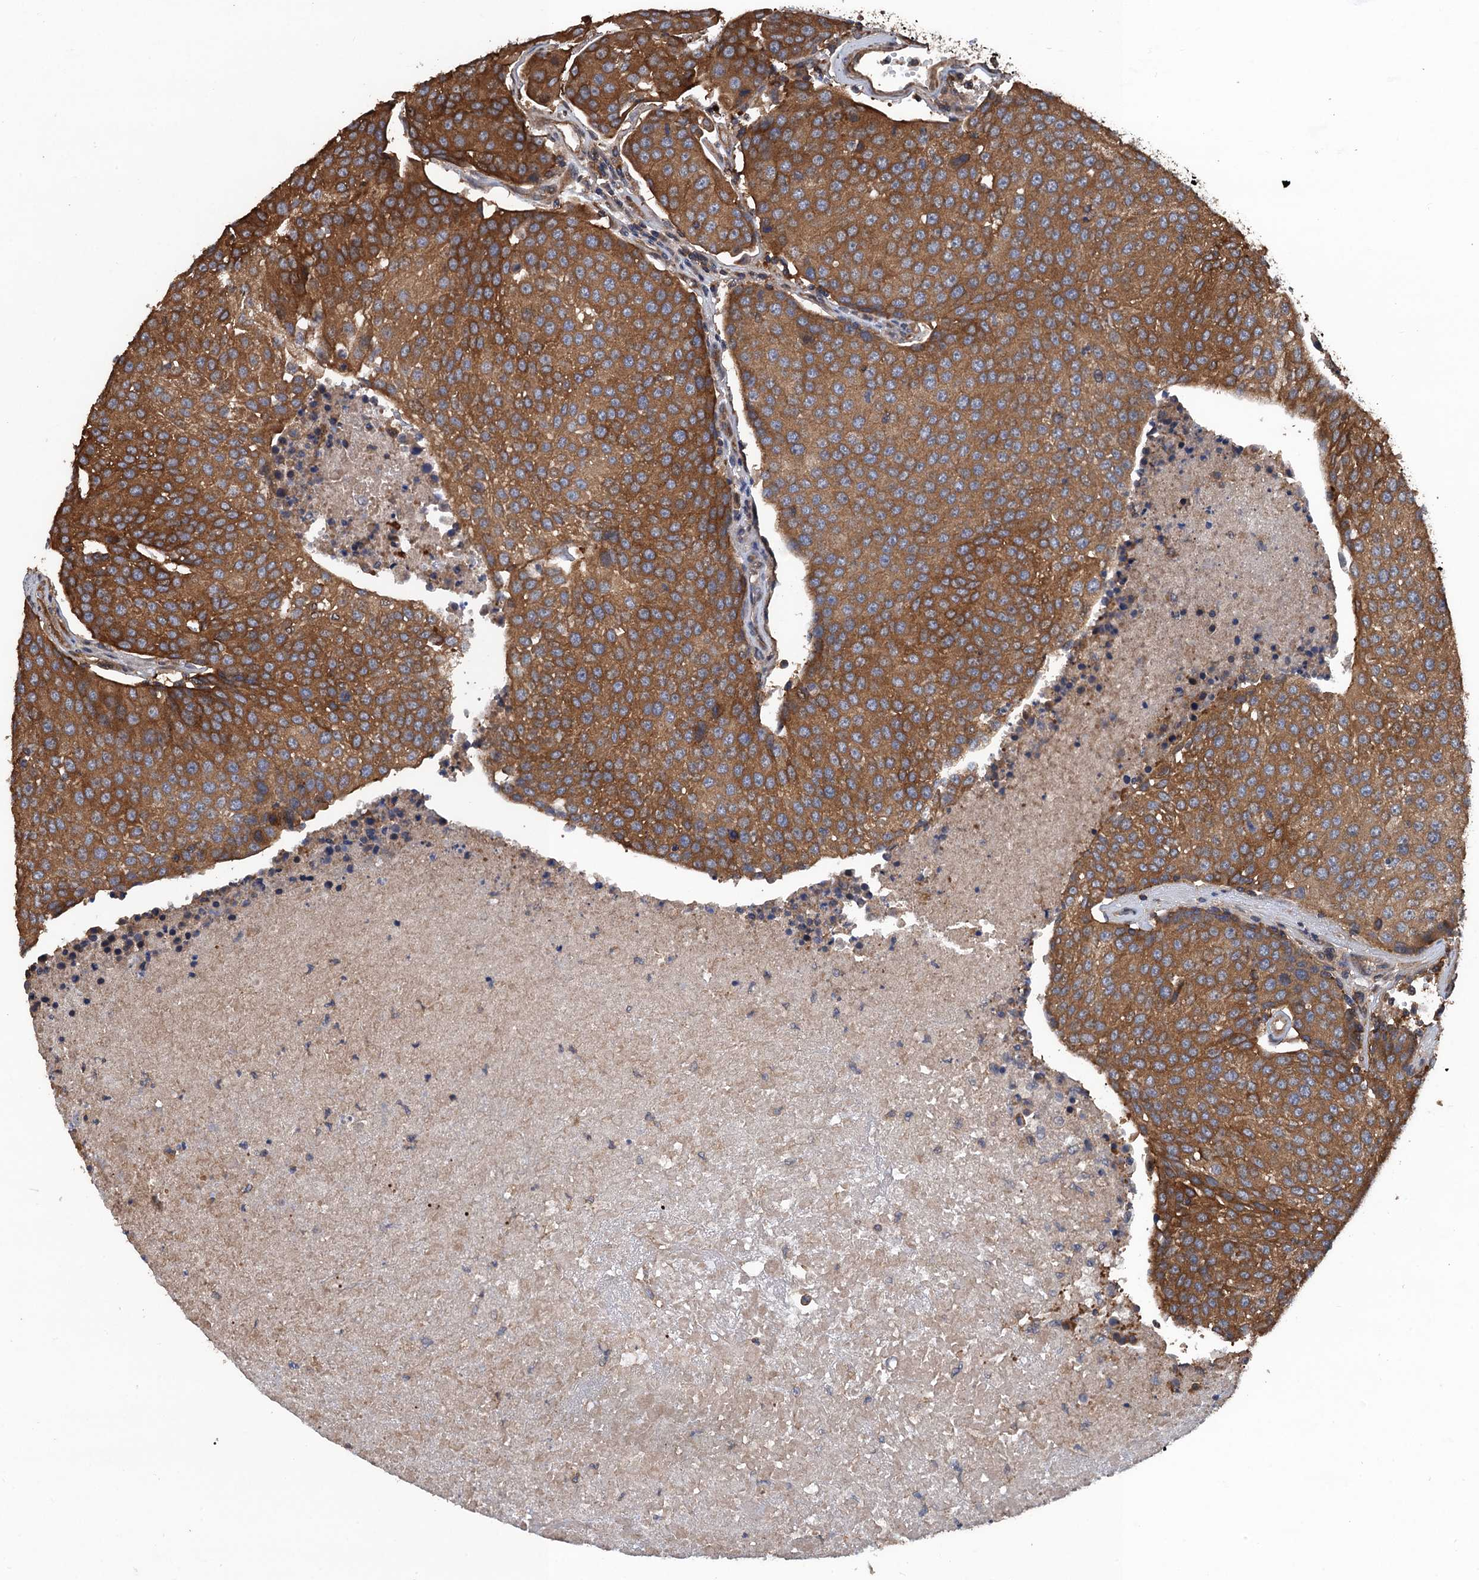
{"staining": {"intensity": "moderate", "quantity": ">75%", "location": "cytoplasmic/membranous"}, "tissue": "urothelial cancer", "cell_type": "Tumor cells", "image_type": "cancer", "snomed": [{"axis": "morphology", "description": "Urothelial carcinoma, High grade"}, {"axis": "topography", "description": "Urinary bladder"}], "caption": "Protein expression analysis of high-grade urothelial carcinoma exhibits moderate cytoplasmic/membranous positivity in approximately >75% of tumor cells.", "gene": "PPP4R1", "patient": {"sex": "female", "age": 85}}